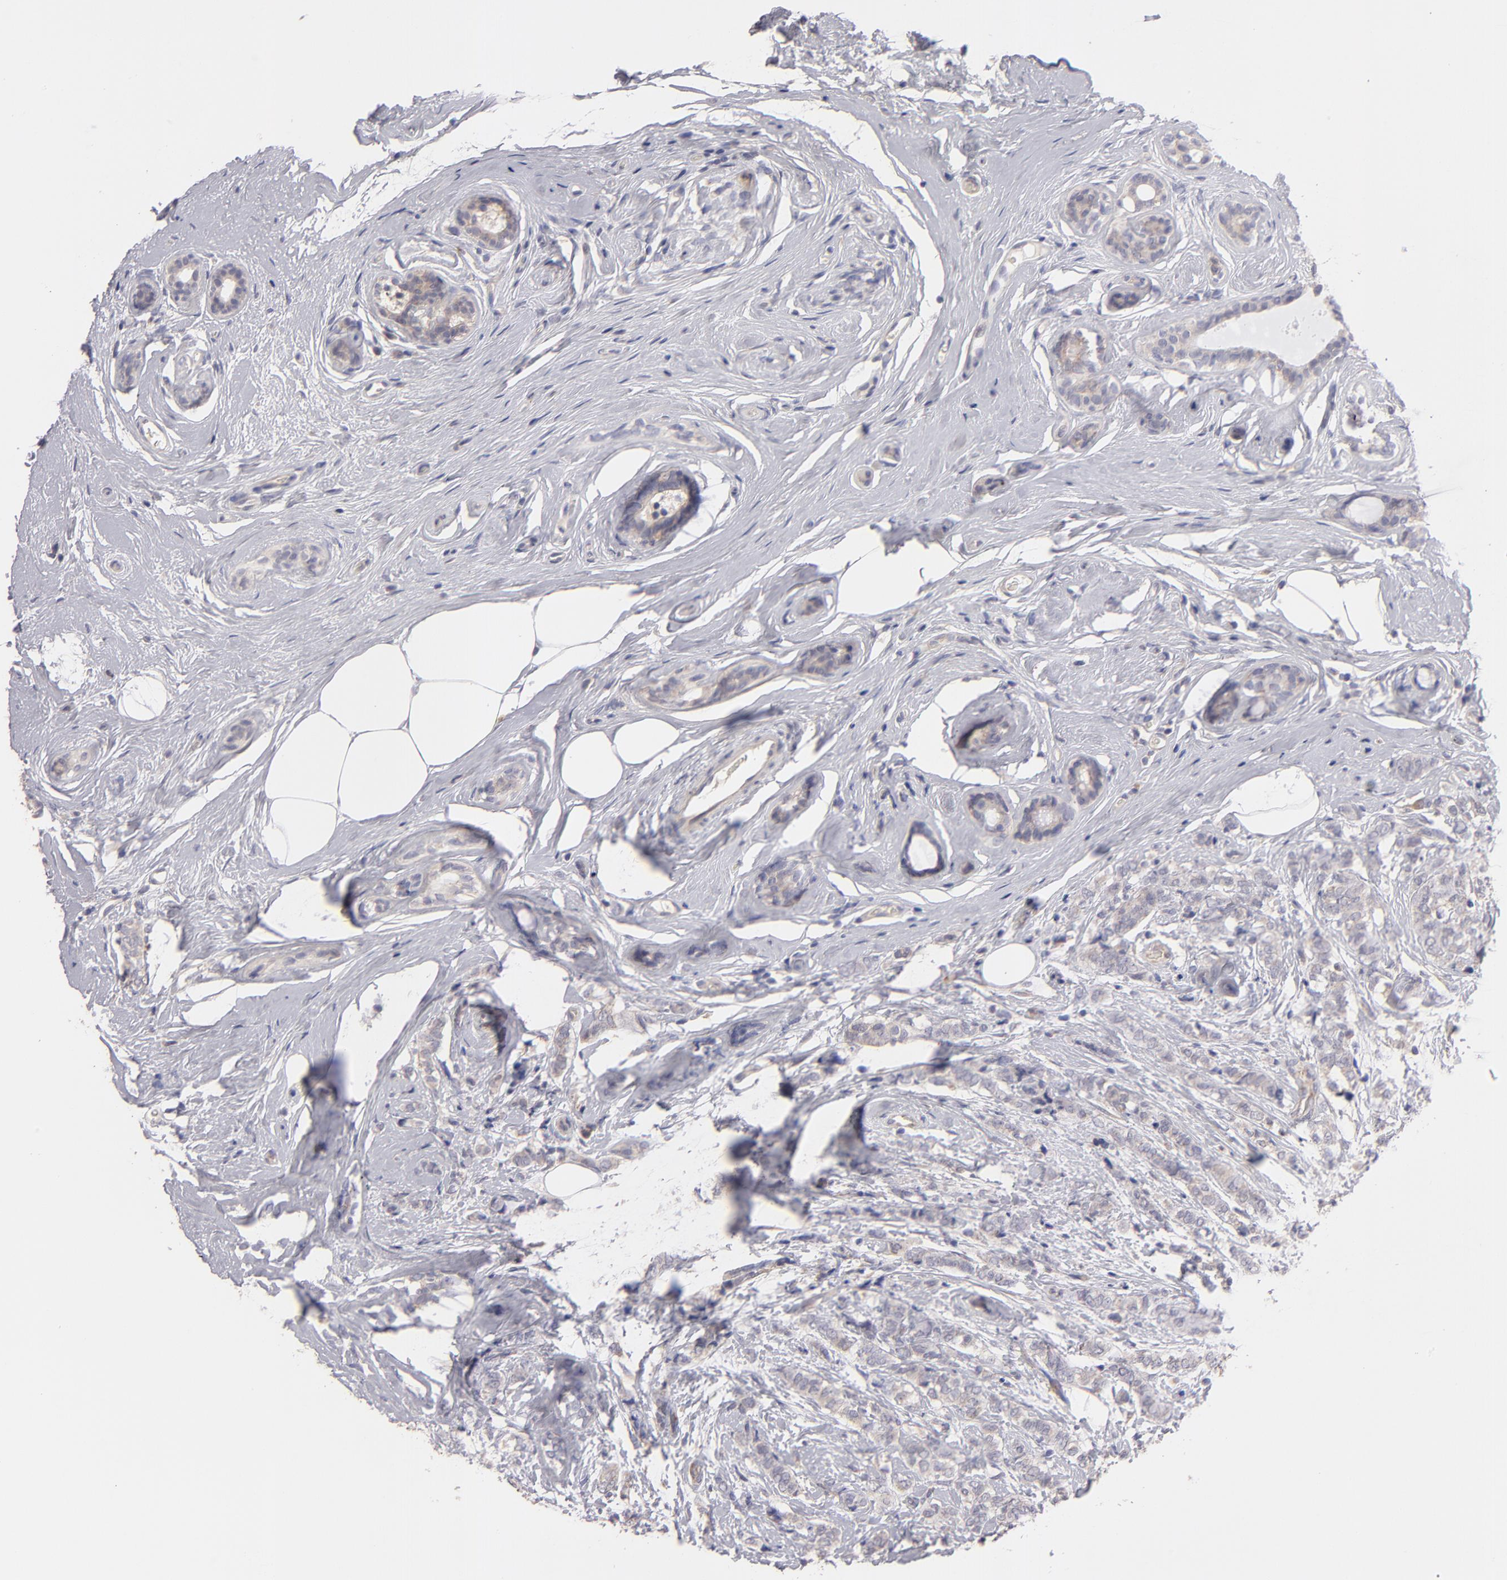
{"staining": {"intensity": "weak", "quantity": ">75%", "location": "cytoplasmic/membranous"}, "tissue": "breast cancer", "cell_type": "Tumor cells", "image_type": "cancer", "snomed": [{"axis": "morphology", "description": "Lobular carcinoma"}, {"axis": "topography", "description": "Breast"}], "caption": "The image reveals immunohistochemical staining of breast cancer. There is weak cytoplasmic/membranous positivity is appreciated in approximately >75% of tumor cells. (IHC, brightfield microscopy, high magnification).", "gene": "HCCS", "patient": {"sex": "female", "age": 60}}